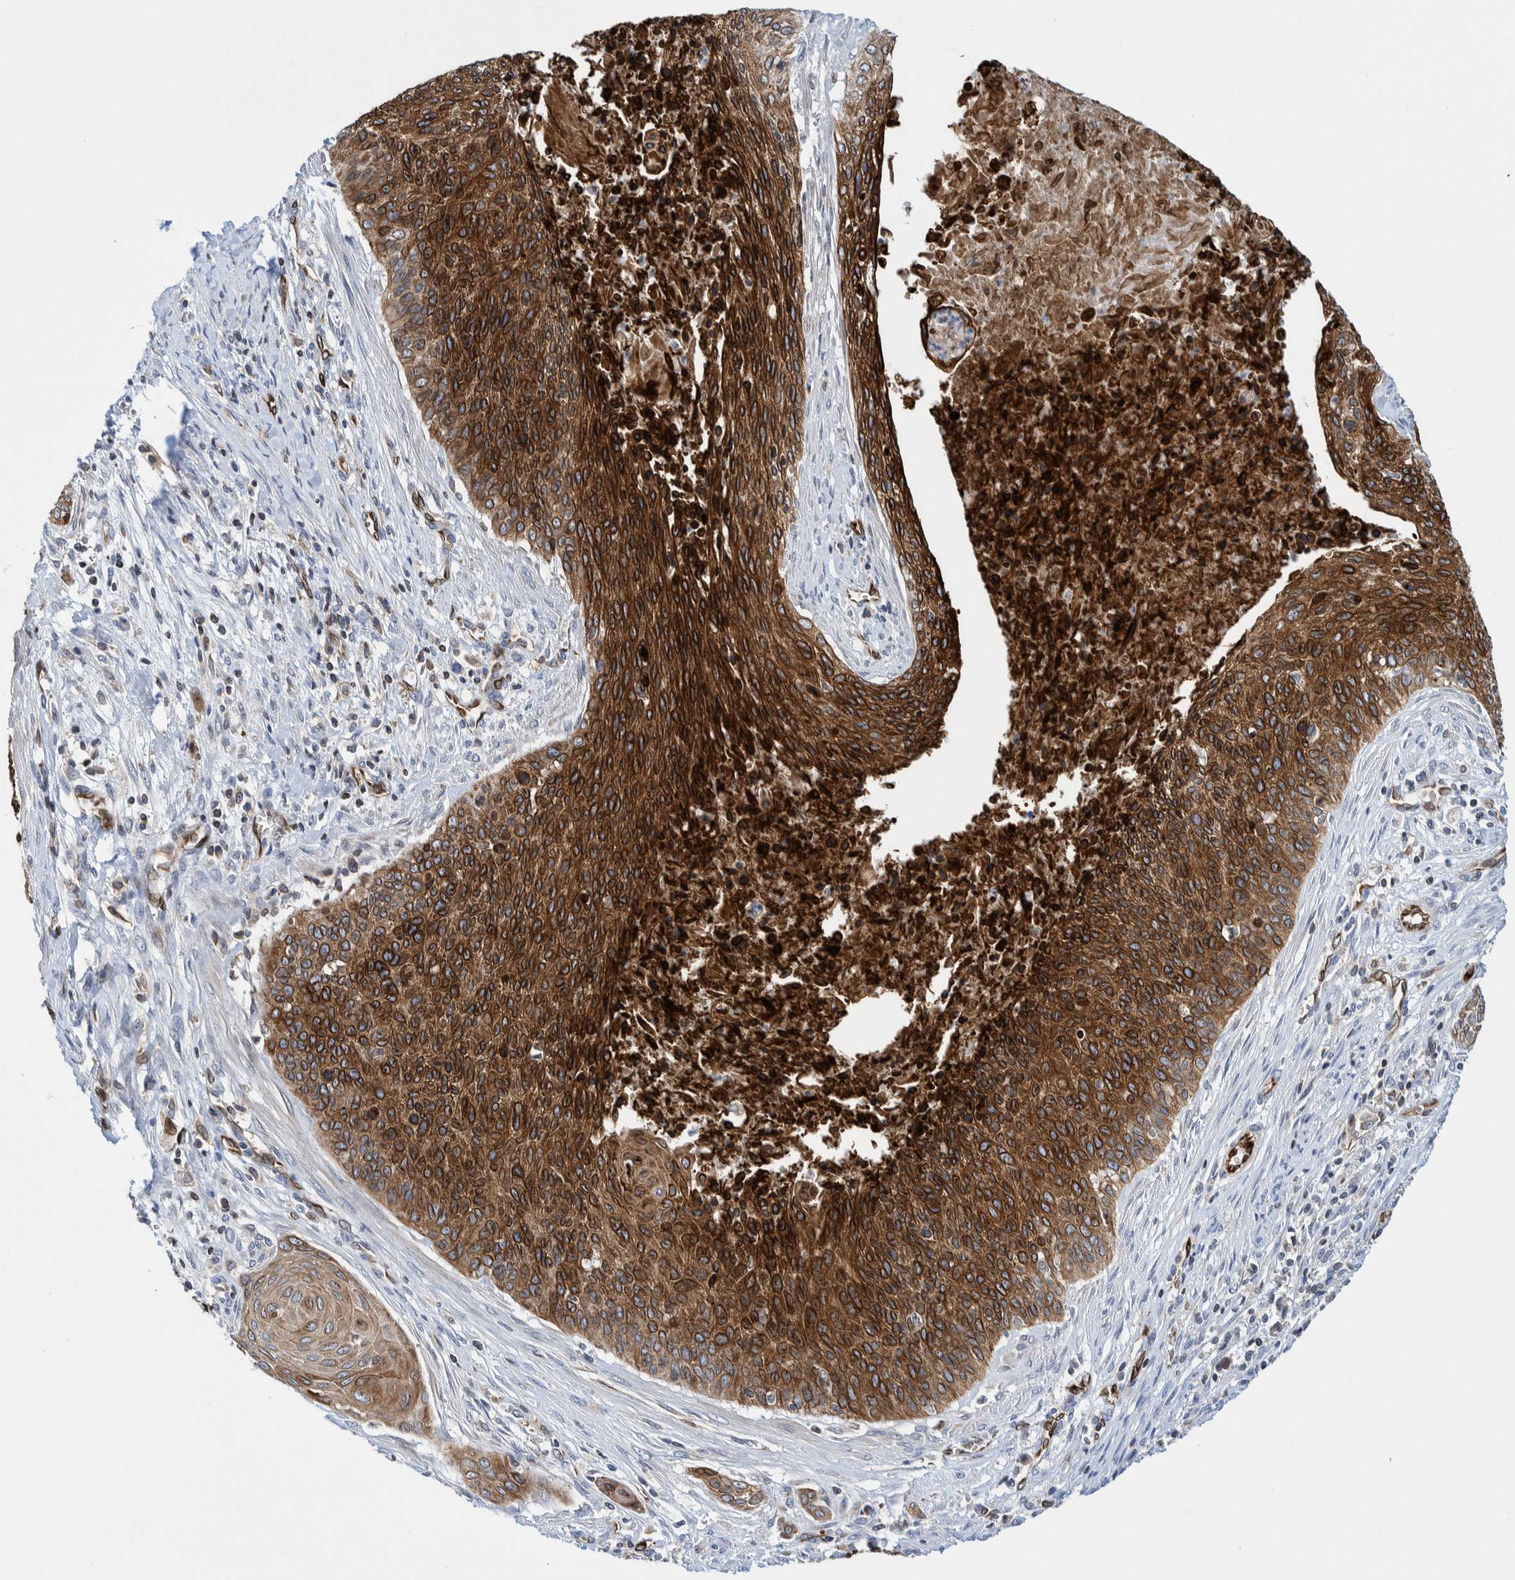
{"staining": {"intensity": "strong", "quantity": ">75%", "location": "cytoplasmic/membranous"}, "tissue": "cervical cancer", "cell_type": "Tumor cells", "image_type": "cancer", "snomed": [{"axis": "morphology", "description": "Squamous cell carcinoma, NOS"}, {"axis": "topography", "description": "Cervix"}], "caption": "Immunohistochemistry photomicrograph of neoplastic tissue: human cervical cancer (squamous cell carcinoma) stained using immunohistochemistry (IHC) shows high levels of strong protein expression localized specifically in the cytoplasmic/membranous of tumor cells, appearing as a cytoplasmic/membranous brown color.", "gene": "THEM6", "patient": {"sex": "female", "age": 55}}